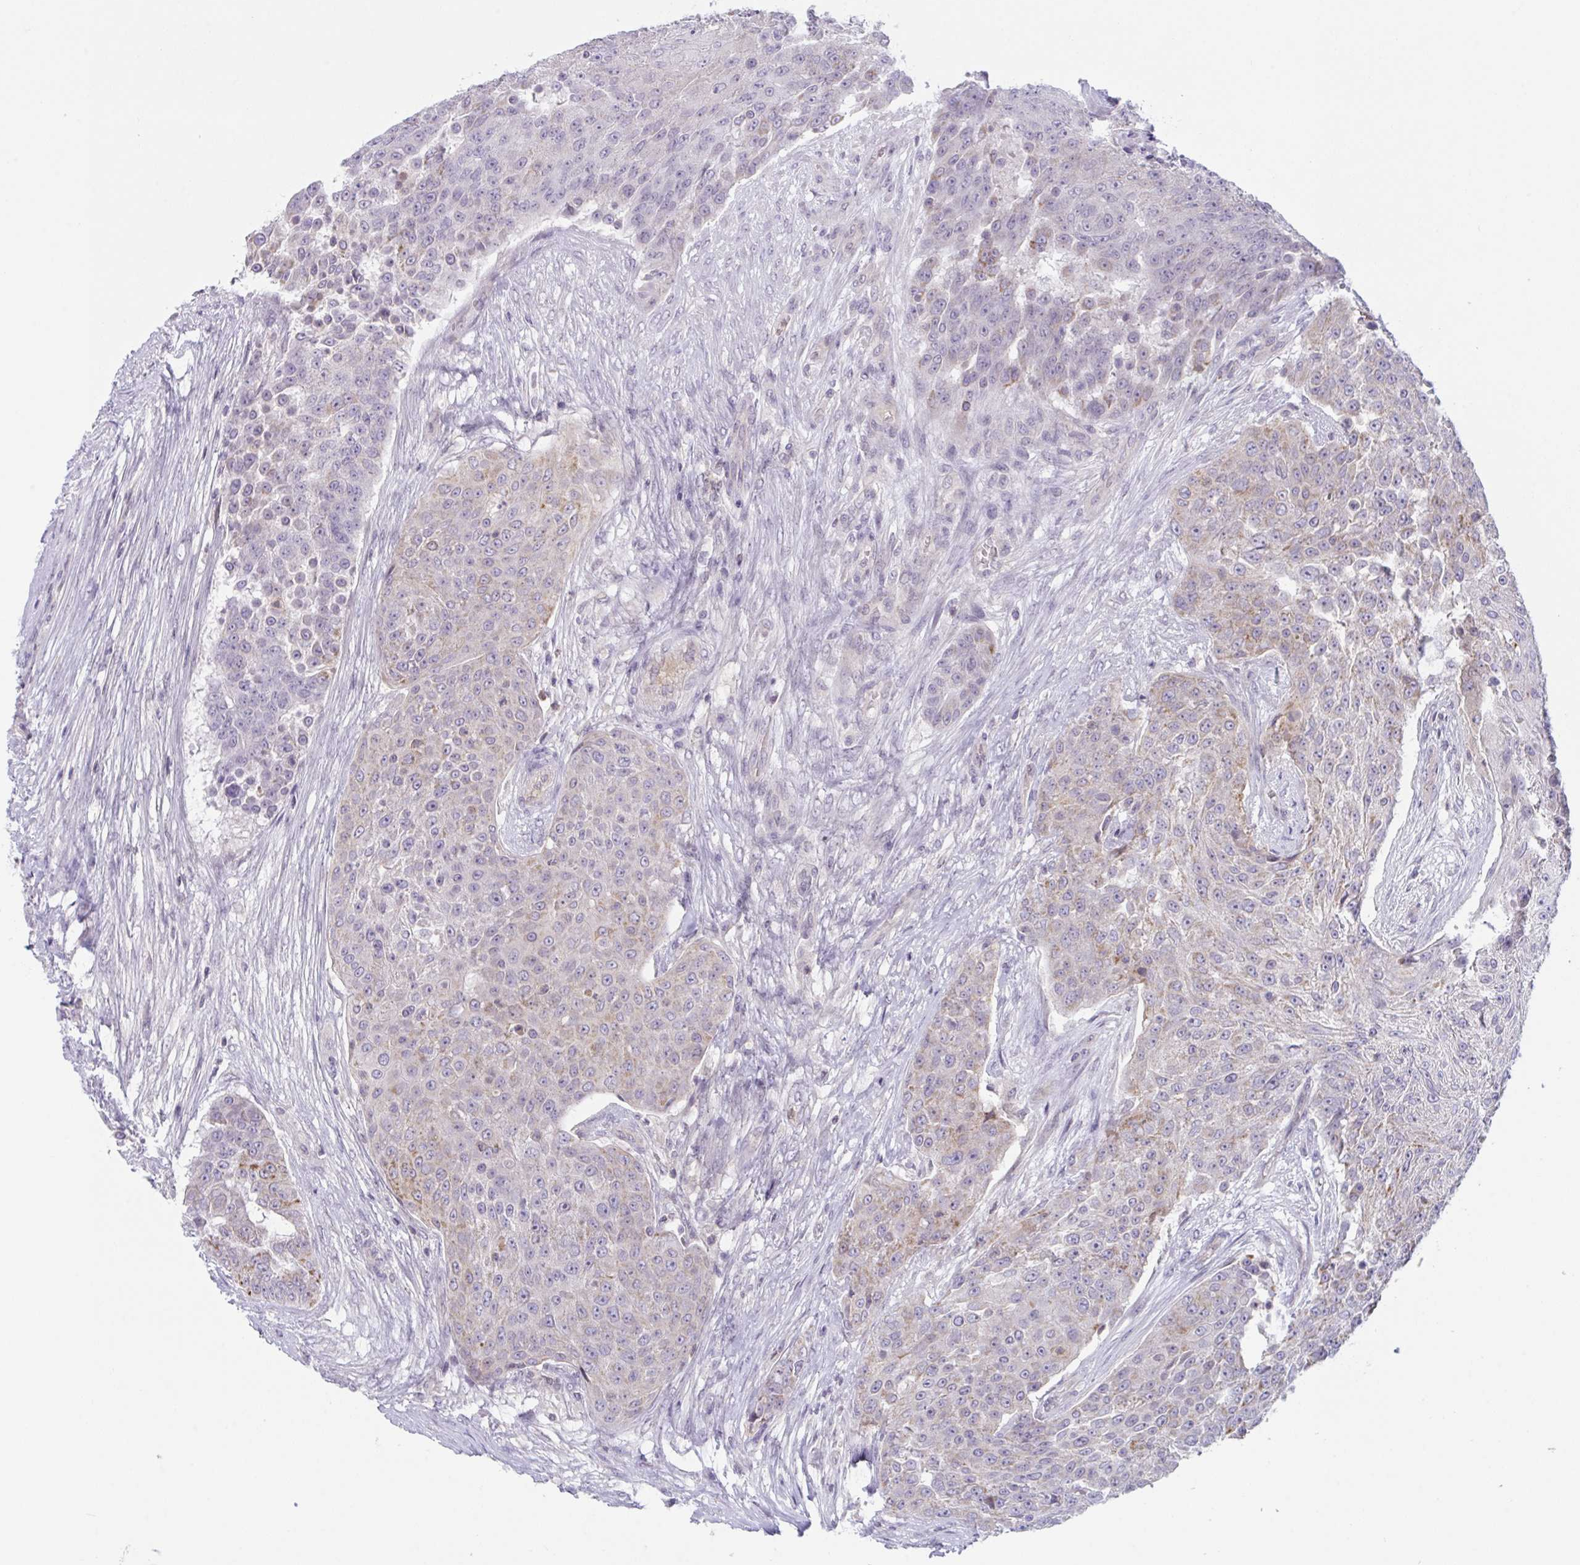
{"staining": {"intensity": "weak", "quantity": "<25%", "location": "cytoplasmic/membranous"}, "tissue": "urothelial cancer", "cell_type": "Tumor cells", "image_type": "cancer", "snomed": [{"axis": "morphology", "description": "Urothelial carcinoma, High grade"}, {"axis": "topography", "description": "Urinary bladder"}], "caption": "Micrograph shows no significant protein expression in tumor cells of urothelial cancer.", "gene": "TANK", "patient": {"sex": "female", "age": 63}}